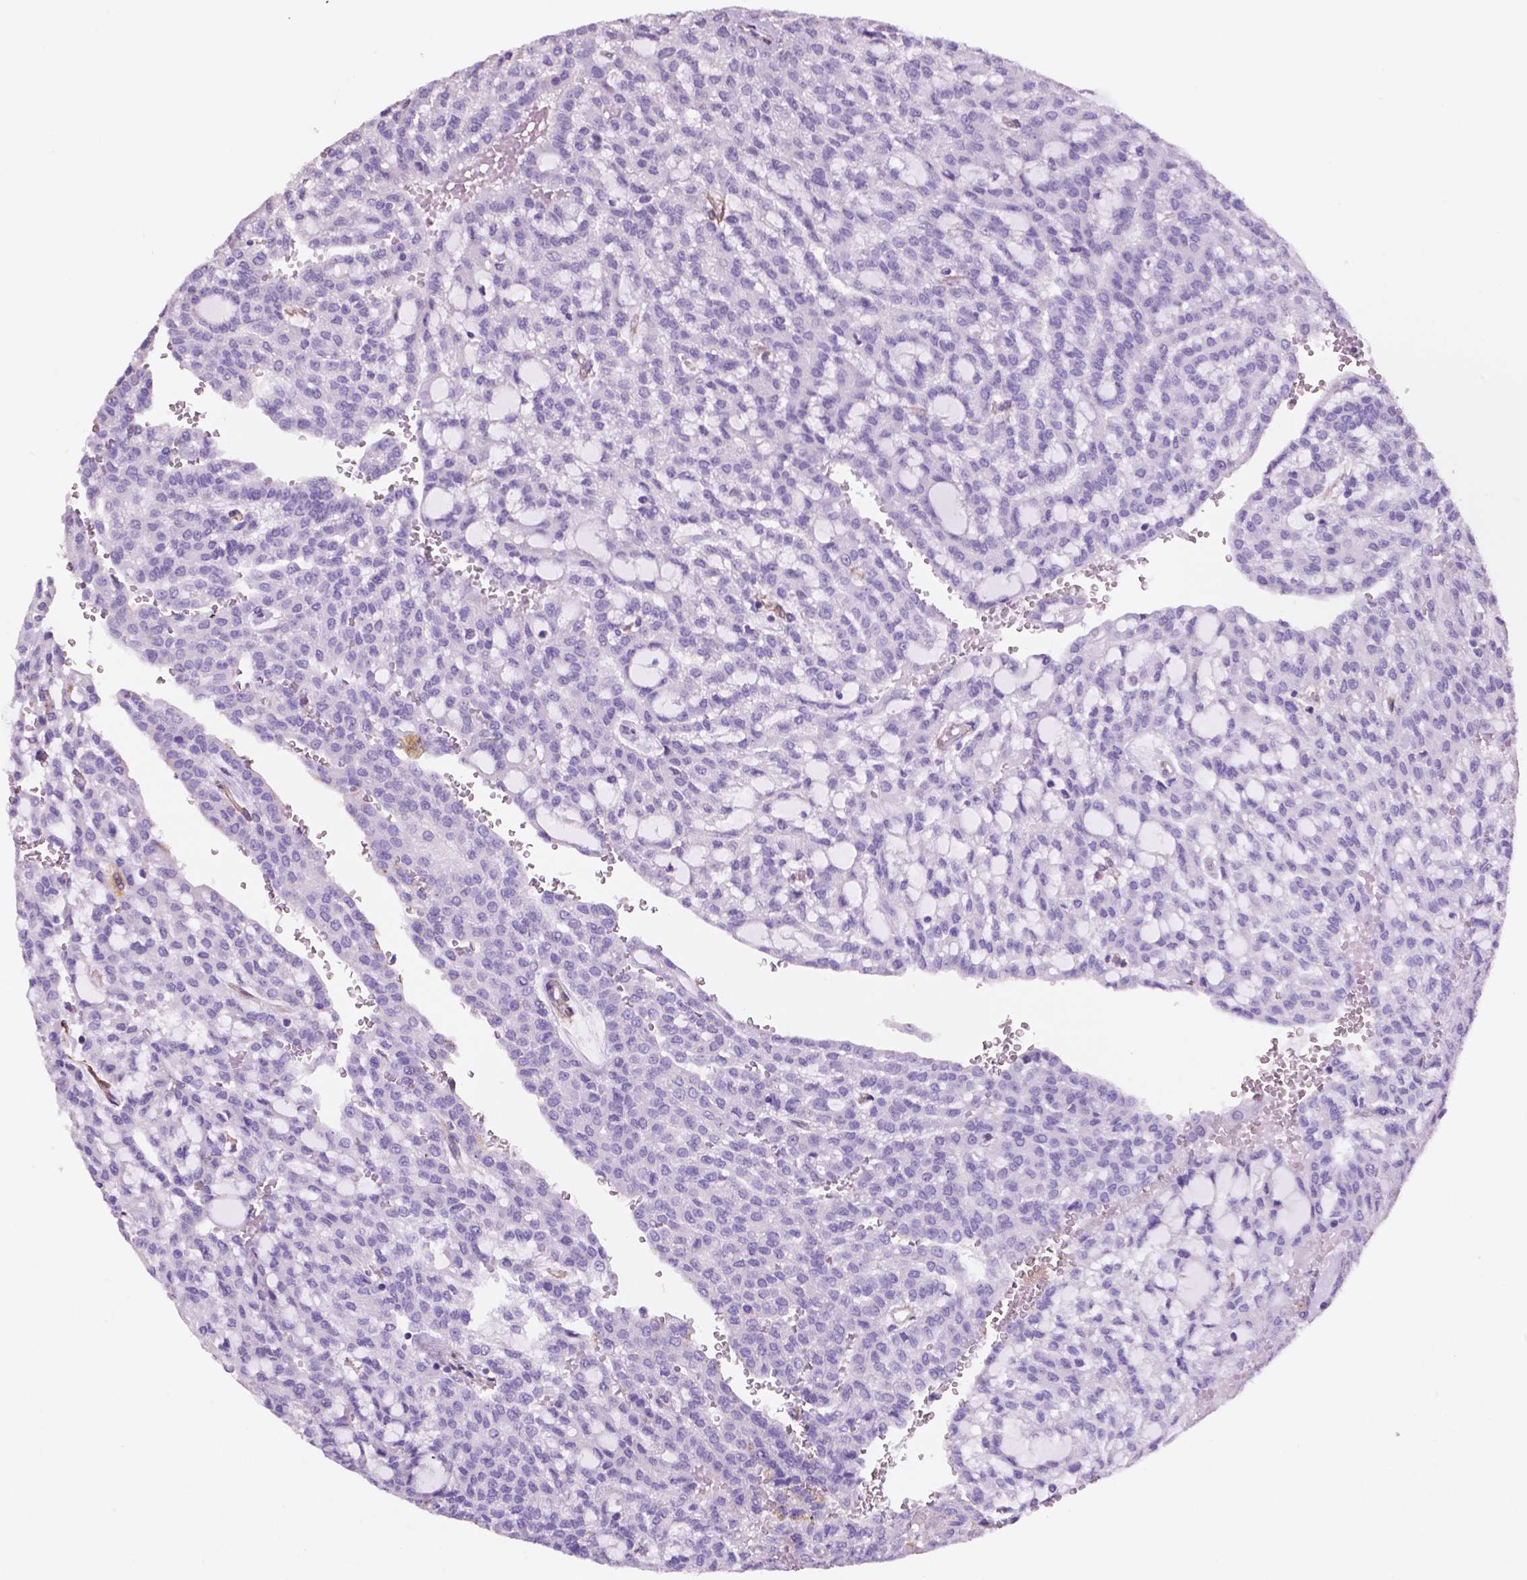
{"staining": {"intensity": "negative", "quantity": "none", "location": "none"}, "tissue": "renal cancer", "cell_type": "Tumor cells", "image_type": "cancer", "snomed": [{"axis": "morphology", "description": "Adenocarcinoma, NOS"}, {"axis": "topography", "description": "Kidney"}], "caption": "Renal cancer (adenocarcinoma) stained for a protein using immunohistochemistry exhibits no positivity tumor cells.", "gene": "TOR2A", "patient": {"sex": "male", "age": 63}}